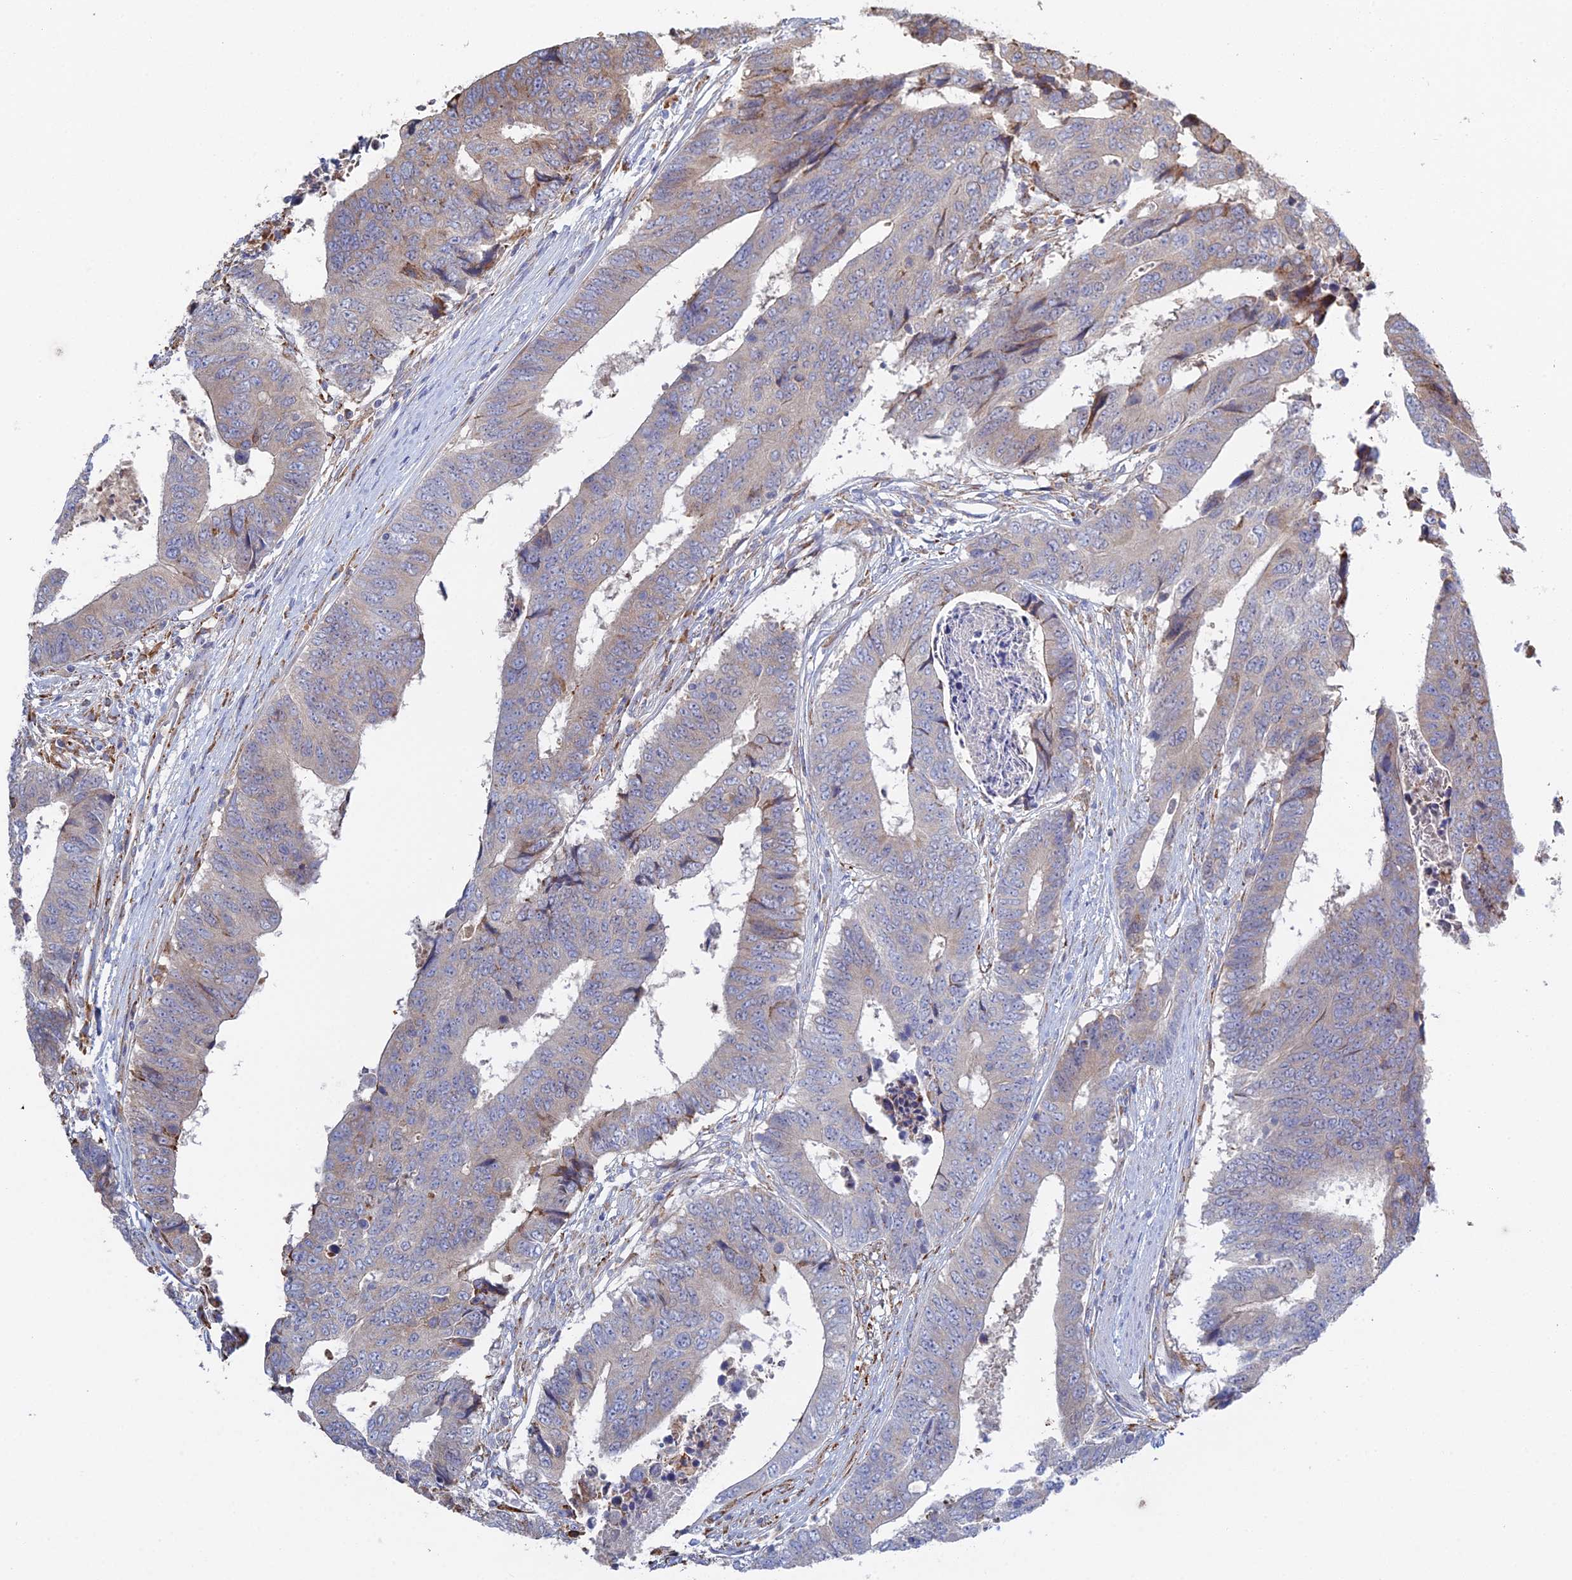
{"staining": {"intensity": "negative", "quantity": "none", "location": "none"}, "tissue": "colorectal cancer", "cell_type": "Tumor cells", "image_type": "cancer", "snomed": [{"axis": "morphology", "description": "Adenocarcinoma, NOS"}, {"axis": "topography", "description": "Rectum"}], "caption": "Protein analysis of colorectal cancer reveals no significant staining in tumor cells.", "gene": "TRAPPC6A", "patient": {"sex": "male", "age": 84}}